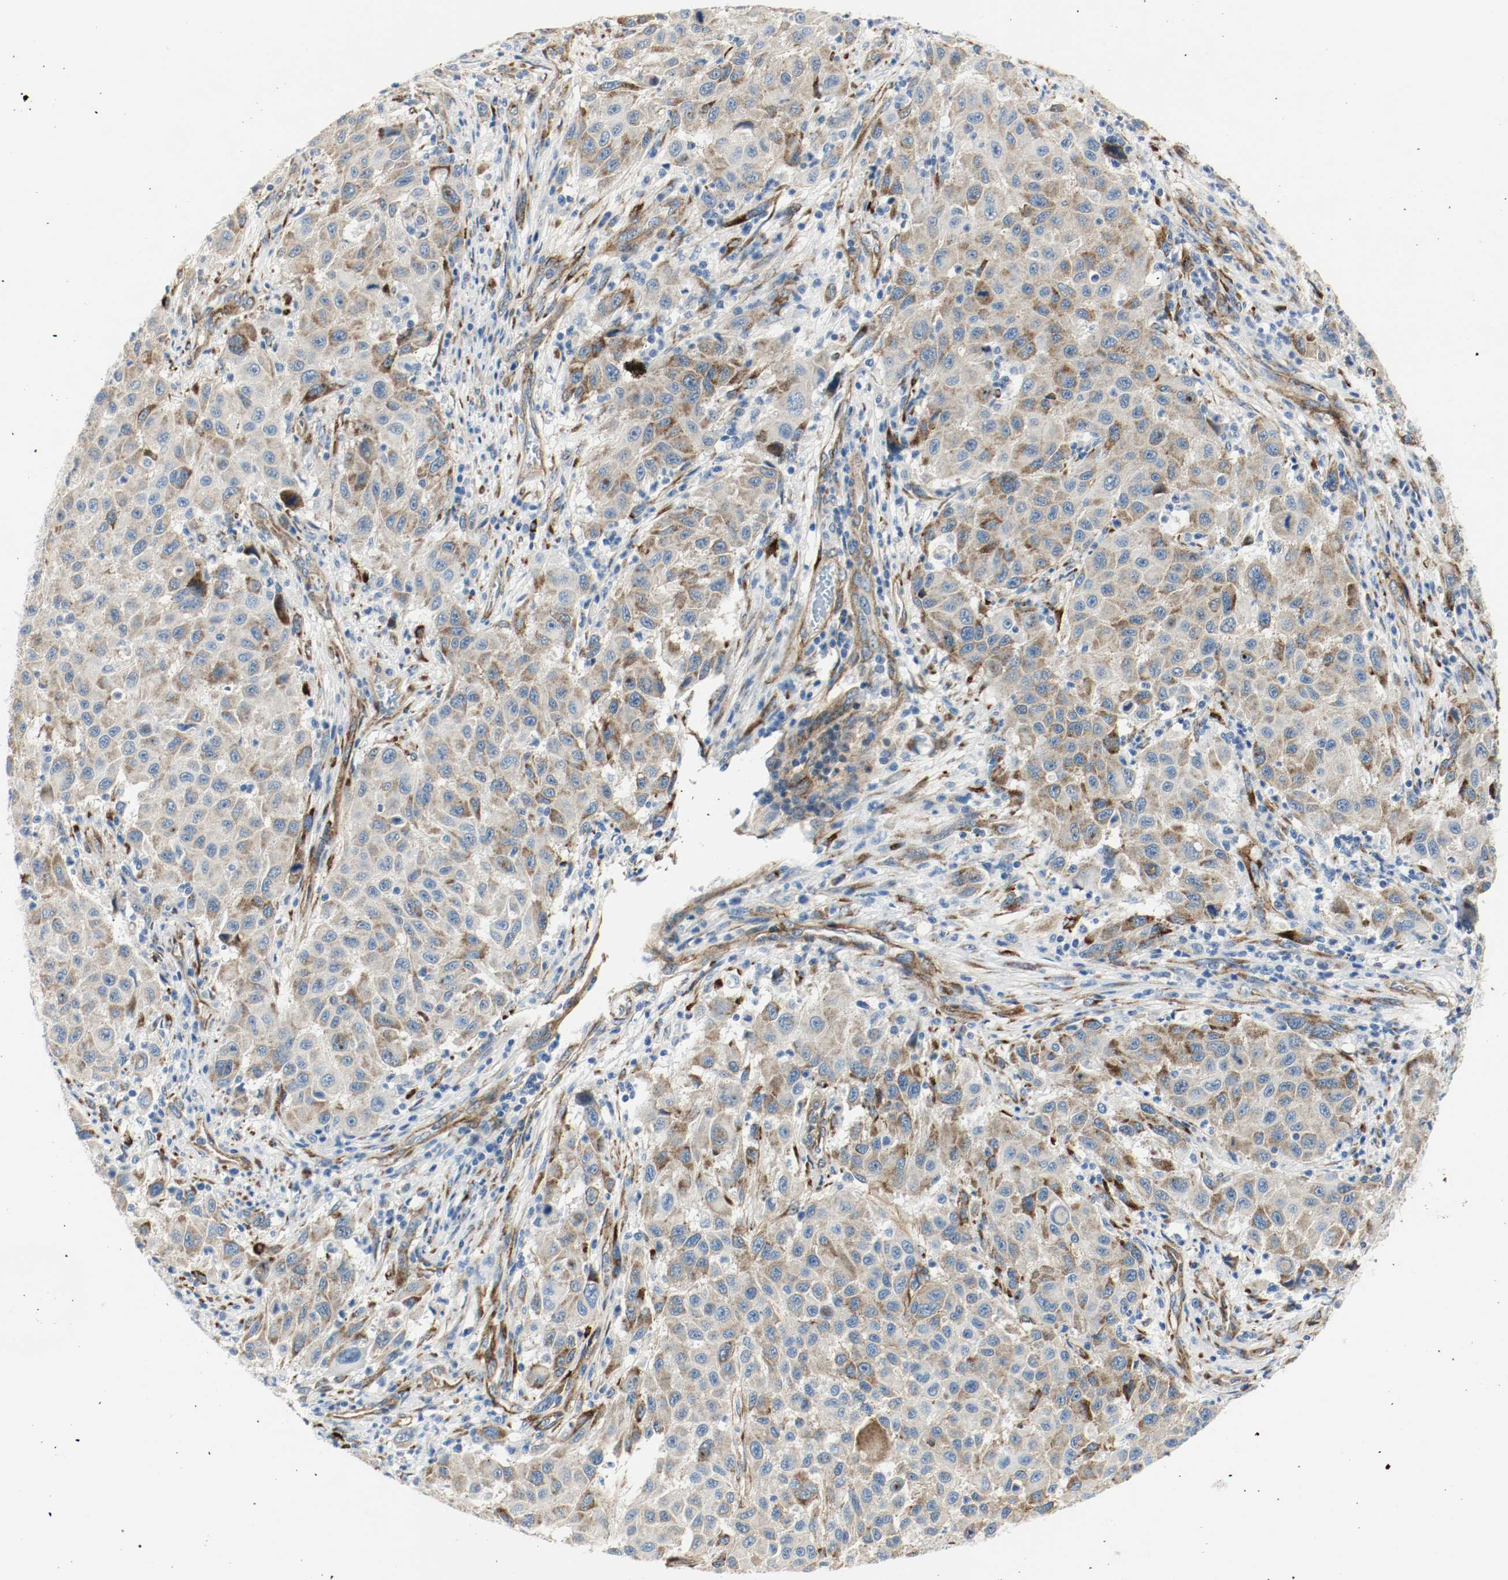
{"staining": {"intensity": "moderate", "quantity": ">75%", "location": "cytoplasmic/membranous"}, "tissue": "melanoma", "cell_type": "Tumor cells", "image_type": "cancer", "snomed": [{"axis": "morphology", "description": "Malignant melanoma, Metastatic site"}, {"axis": "topography", "description": "Lymph node"}], "caption": "Malignant melanoma (metastatic site) tissue shows moderate cytoplasmic/membranous positivity in approximately >75% of tumor cells", "gene": "LAMB1", "patient": {"sex": "male", "age": 61}}